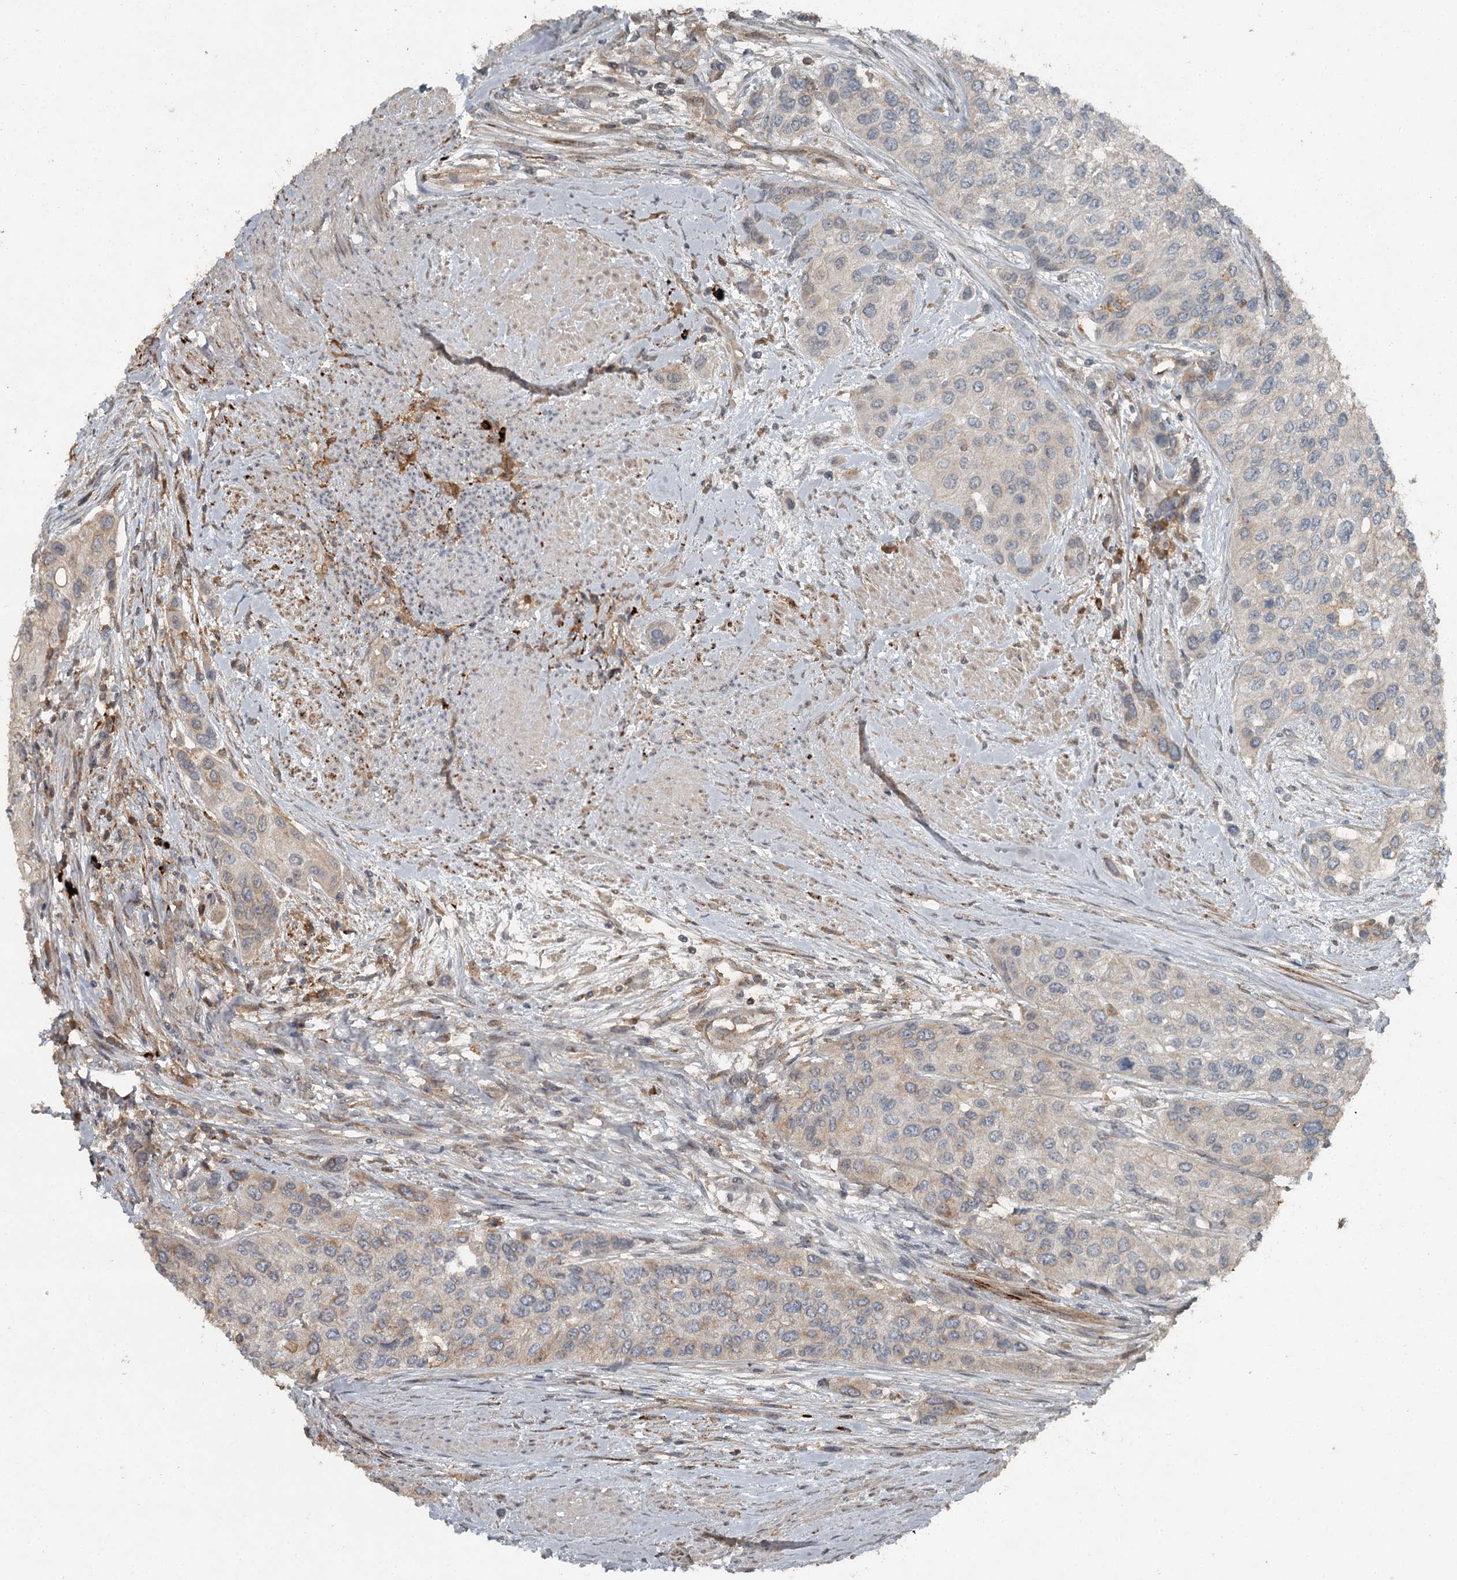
{"staining": {"intensity": "weak", "quantity": "25%-75%", "location": "cytoplasmic/membranous"}, "tissue": "urothelial cancer", "cell_type": "Tumor cells", "image_type": "cancer", "snomed": [{"axis": "morphology", "description": "Normal tissue, NOS"}, {"axis": "morphology", "description": "Urothelial carcinoma, High grade"}, {"axis": "topography", "description": "Vascular tissue"}, {"axis": "topography", "description": "Urinary bladder"}], "caption": "High-grade urothelial carcinoma stained with a brown dye demonstrates weak cytoplasmic/membranous positive positivity in approximately 25%-75% of tumor cells.", "gene": "SLC39A8", "patient": {"sex": "female", "age": 56}}